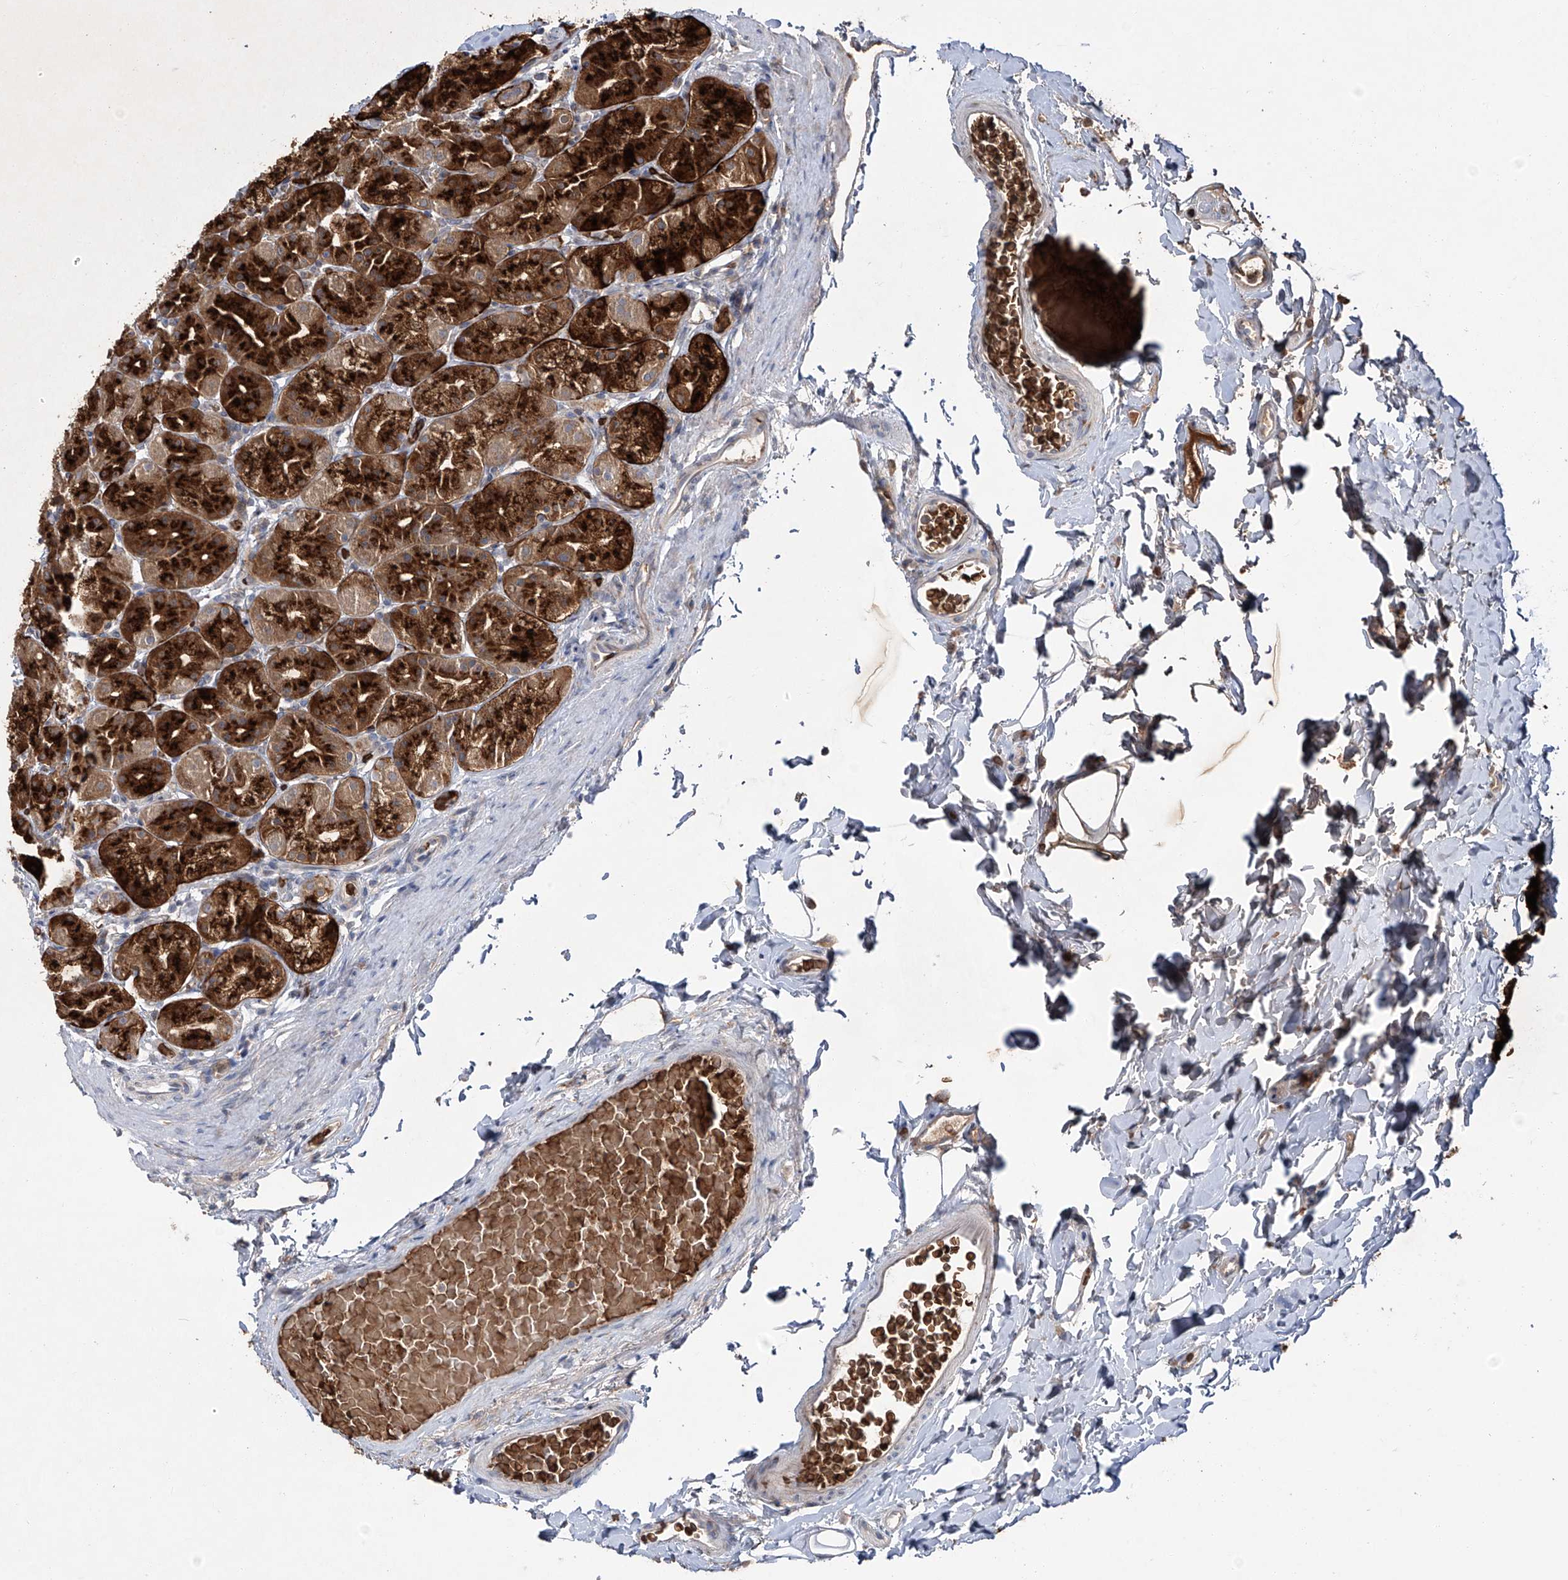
{"staining": {"intensity": "strong", "quantity": ">75%", "location": "cytoplasmic/membranous"}, "tissue": "stomach", "cell_type": "Glandular cells", "image_type": "normal", "snomed": [{"axis": "morphology", "description": "Normal tissue, NOS"}, {"axis": "topography", "description": "Stomach, upper"}], "caption": "Stomach stained with immunohistochemistry demonstrates strong cytoplasmic/membranous expression in about >75% of glandular cells. The protein of interest is shown in brown color, while the nuclei are stained blue.", "gene": "ZDHHC9", "patient": {"sex": "male", "age": 68}}